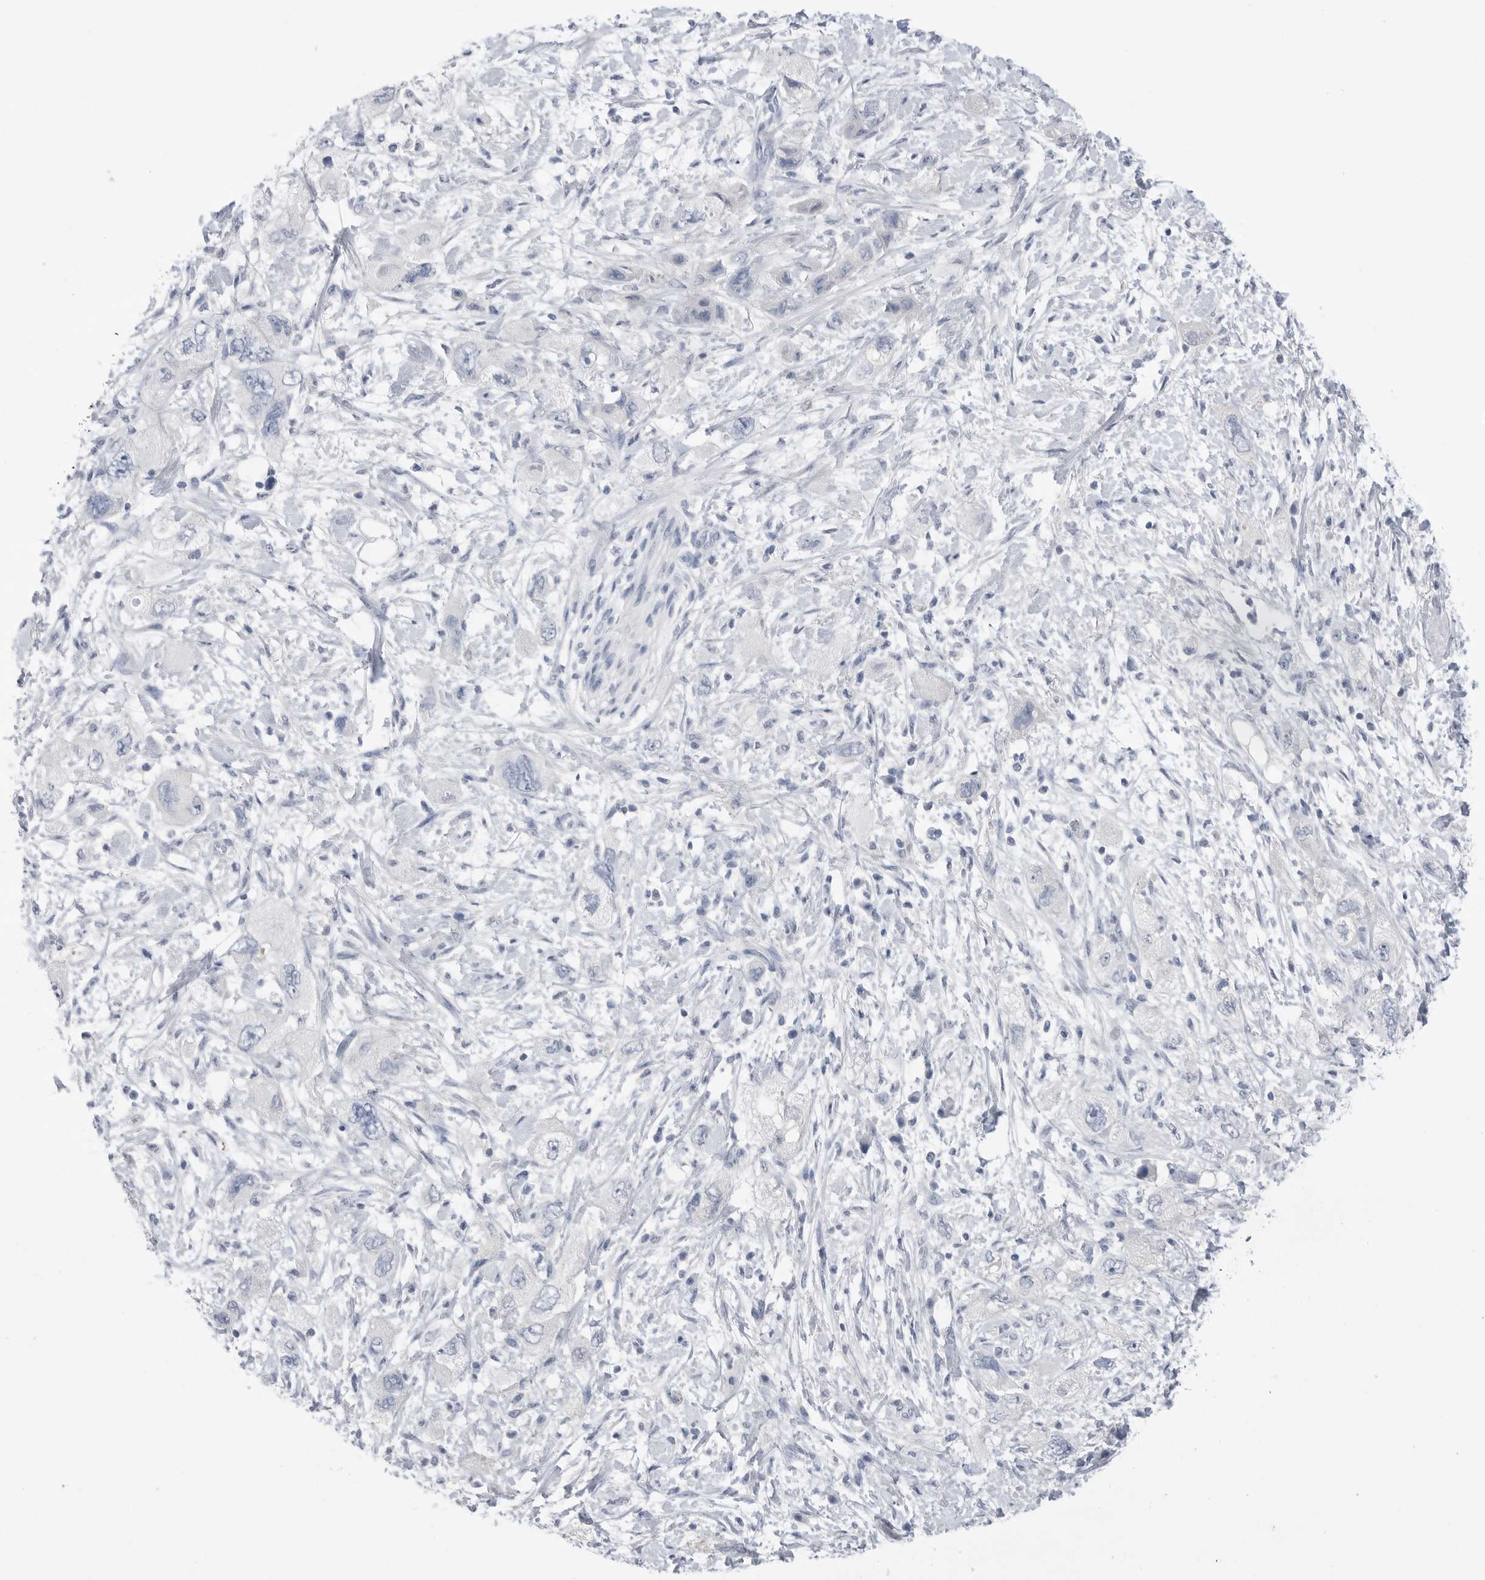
{"staining": {"intensity": "negative", "quantity": "none", "location": "none"}, "tissue": "pancreatic cancer", "cell_type": "Tumor cells", "image_type": "cancer", "snomed": [{"axis": "morphology", "description": "Adenocarcinoma, NOS"}, {"axis": "topography", "description": "Pancreas"}], "caption": "This is a photomicrograph of immunohistochemistry (IHC) staining of pancreatic adenocarcinoma, which shows no positivity in tumor cells.", "gene": "ABHD12", "patient": {"sex": "female", "age": 73}}